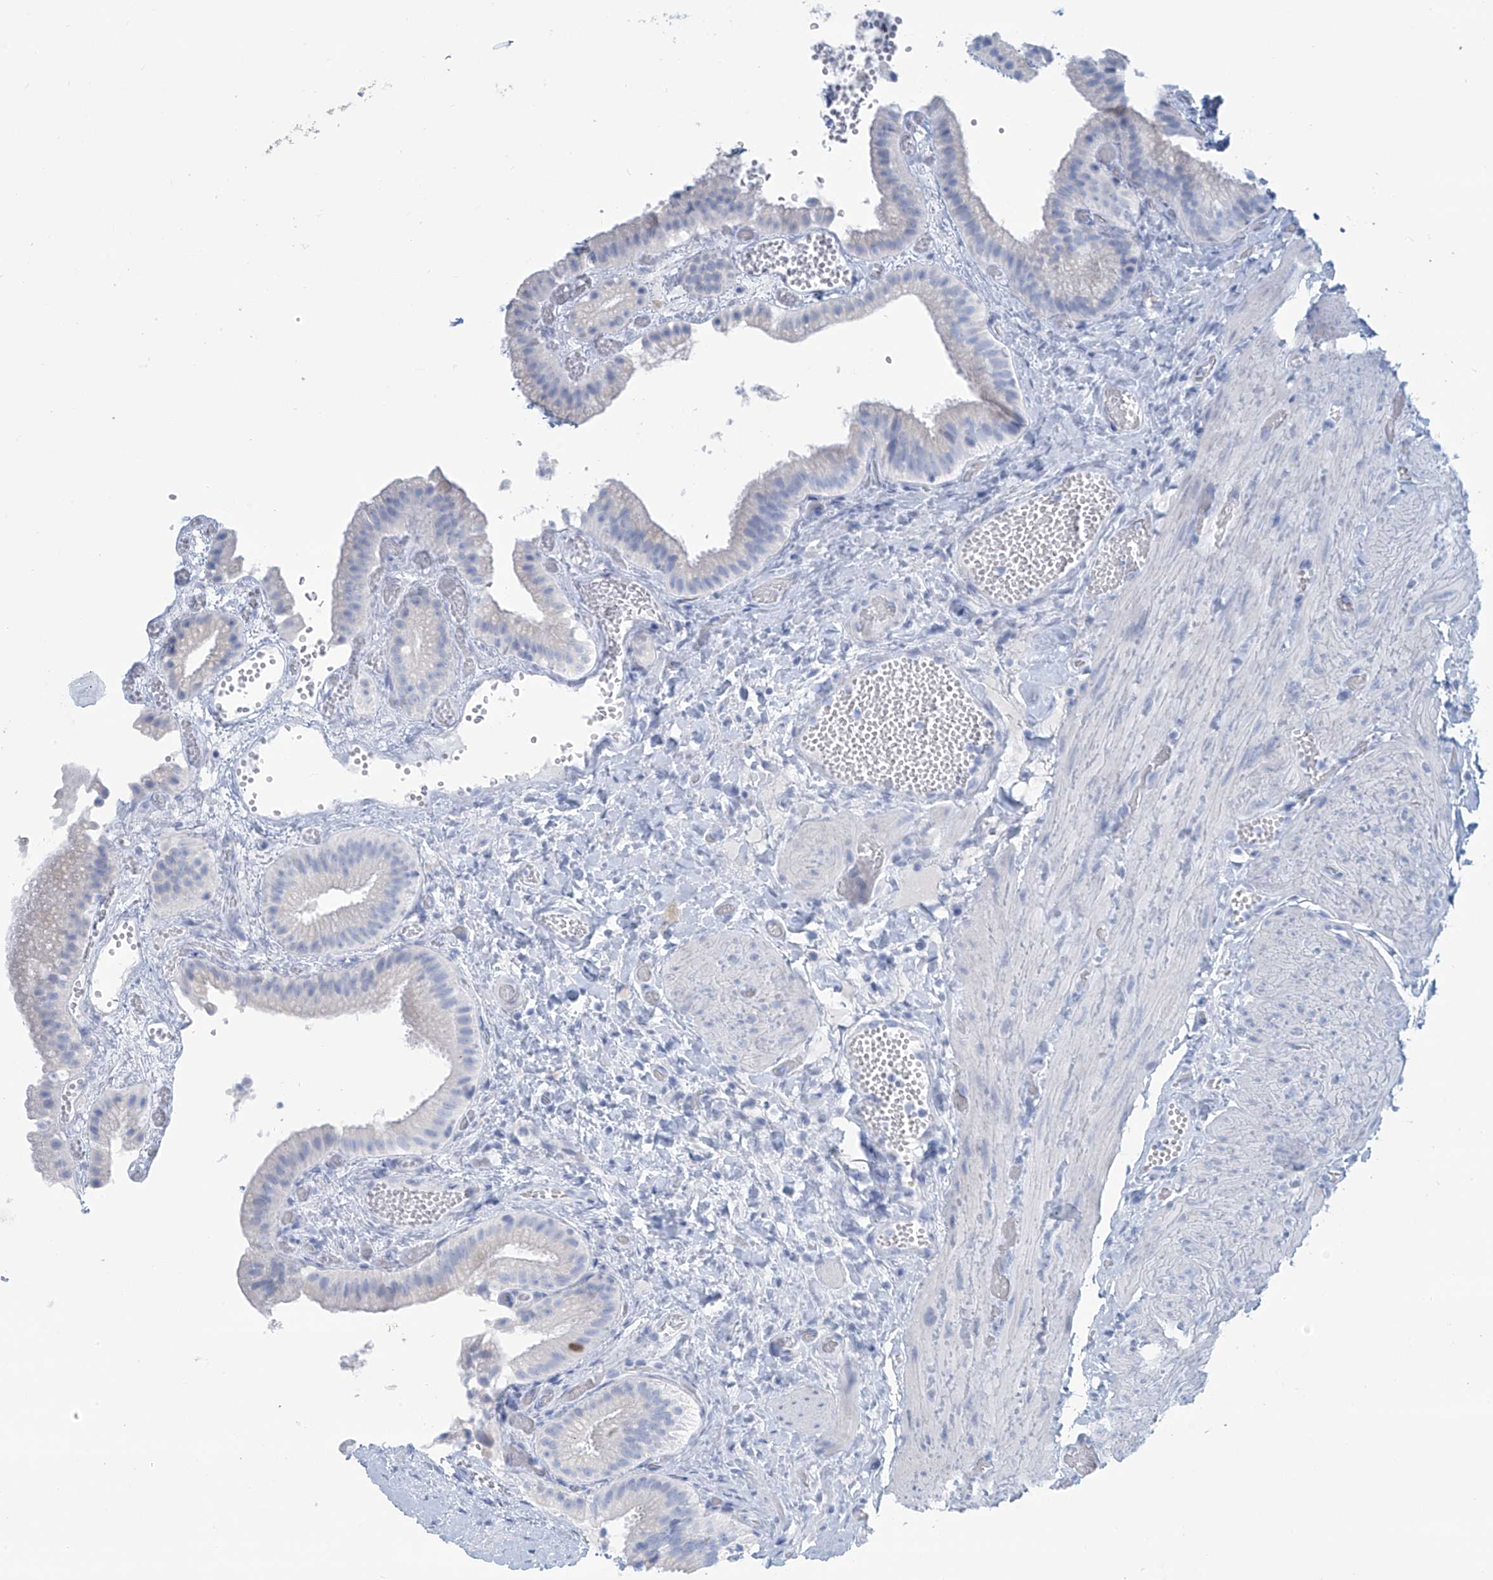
{"staining": {"intensity": "negative", "quantity": "none", "location": "none"}, "tissue": "gallbladder", "cell_type": "Glandular cells", "image_type": "normal", "snomed": [{"axis": "morphology", "description": "Normal tissue, NOS"}, {"axis": "topography", "description": "Gallbladder"}], "caption": "Glandular cells show no significant protein expression in unremarkable gallbladder. Nuclei are stained in blue.", "gene": "SGO2", "patient": {"sex": "female", "age": 64}}